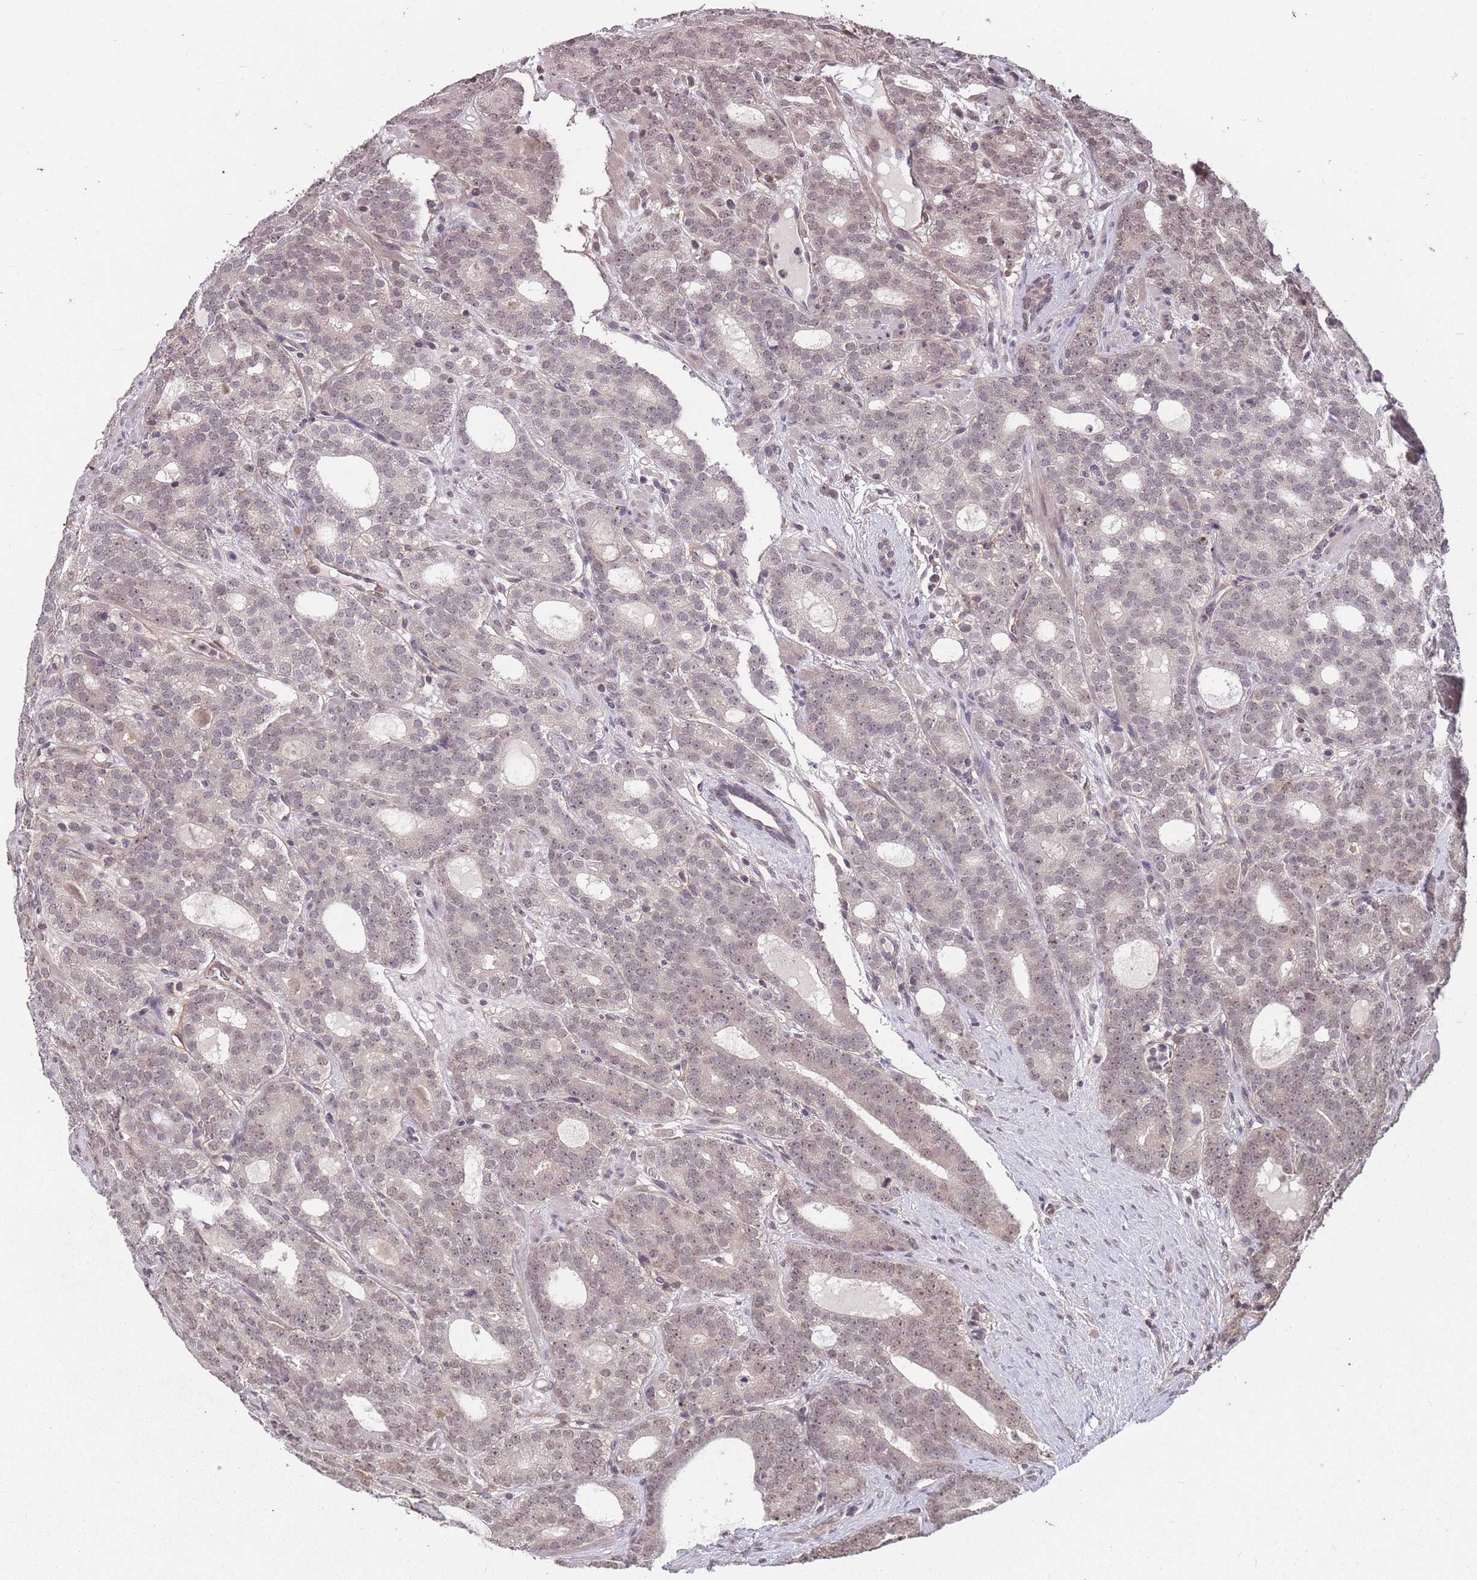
{"staining": {"intensity": "weak", "quantity": "<25%", "location": "nuclear"}, "tissue": "prostate cancer", "cell_type": "Tumor cells", "image_type": "cancer", "snomed": [{"axis": "morphology", "description": "Adenocarcinoma, High grade"}, {"axis": "topography", "description": "Prostate"}], "caption": "High power microscopy photomicrograph of an immunohistochemistry photomicrograph of prostate cancer, revealing no significant expression in tumor cells. (Immunohistochemistry, brightfield microscopy, high magnification).", "gene": "GGT5", "patient": {"sex": "male", "age": 64}}